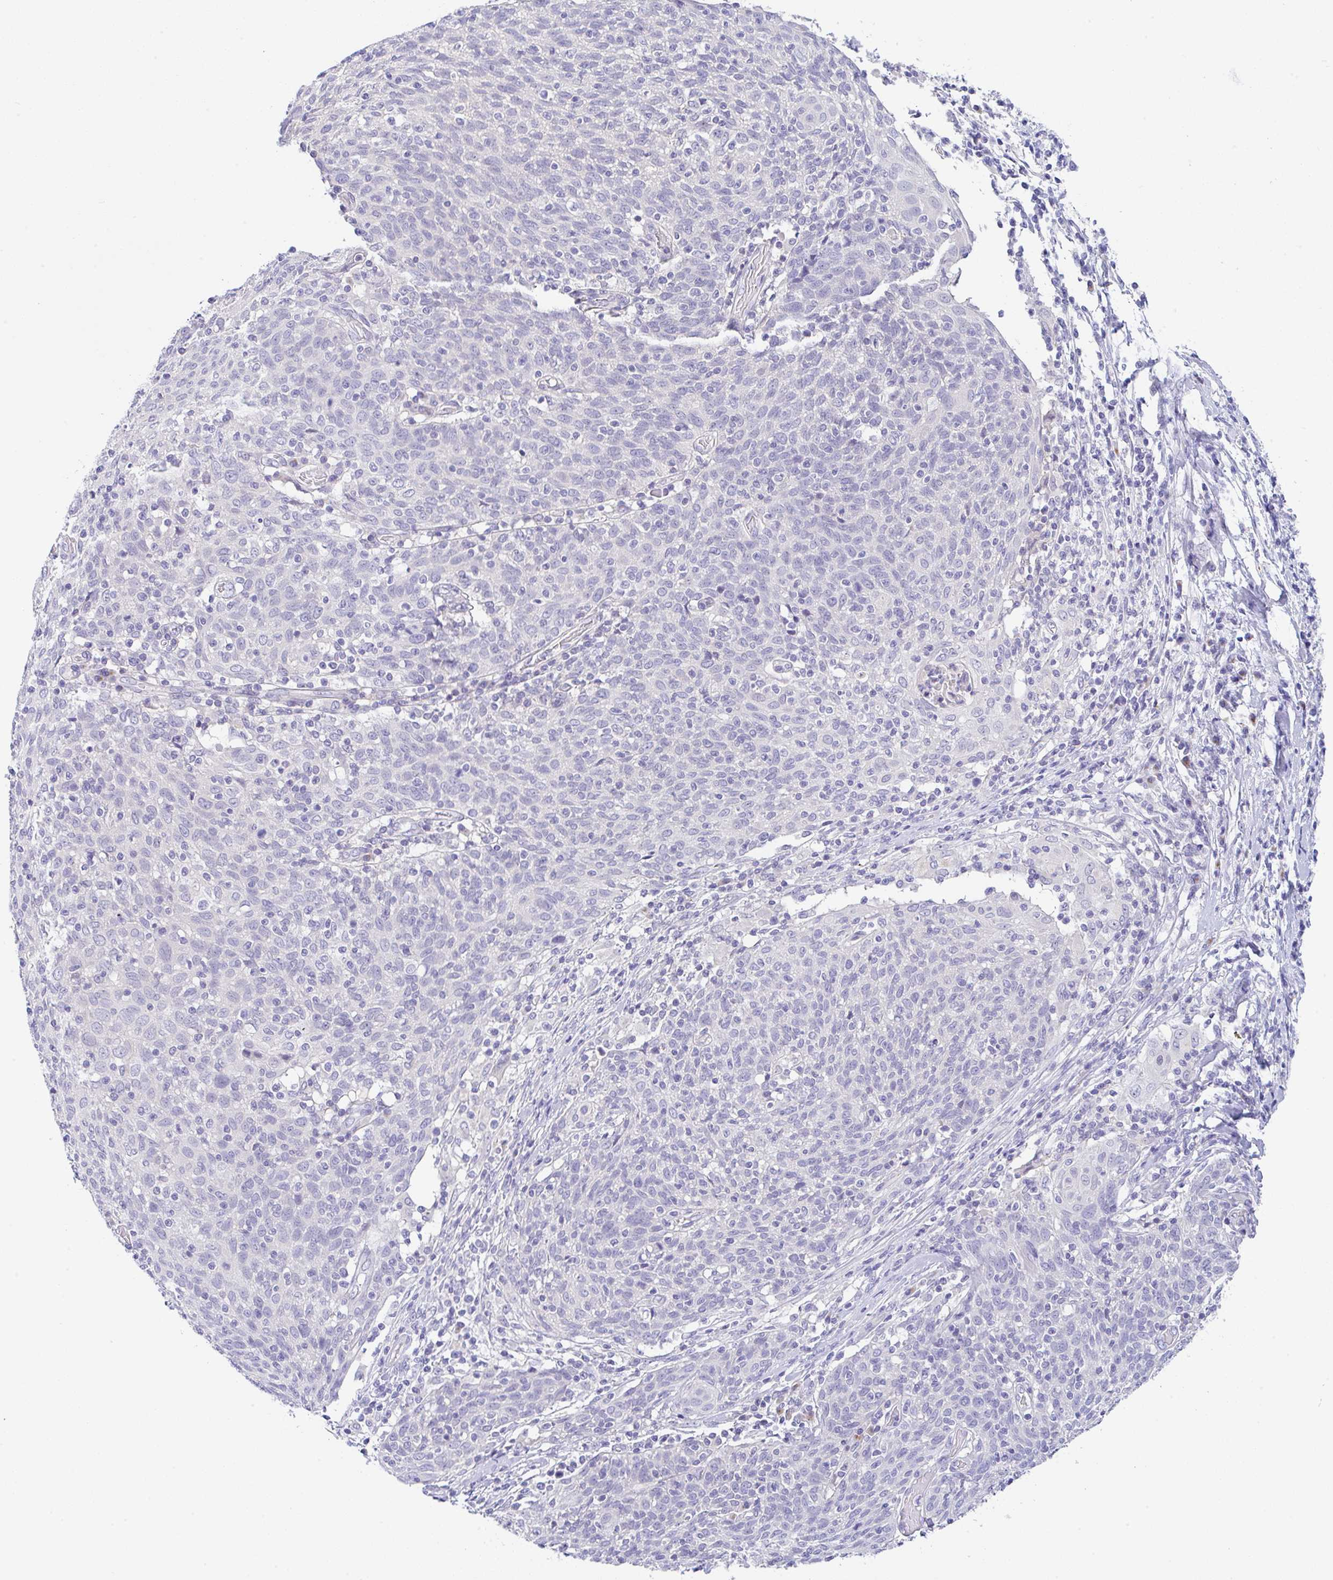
{"staining": {"intensity": "negative", "quantity": "none", "location": "none"}, "tissue": "cervical cancer", "cell_type": "Tumor cells", "image_type": "cancer", "snomed": [{"axis": "morphology", "description": "Squamous cell carcinoma, NOS"}, {"axis": "topography", "description": "Cervix"}], "caption": "High power microscopy photomicrograph of an IHC photomicrograph of cervical squamous cell carcinoma, revealing no significant positivity in tumor cells.", "gene": "SERPINE3", "patient": {"sex": "female", "age": 52}}